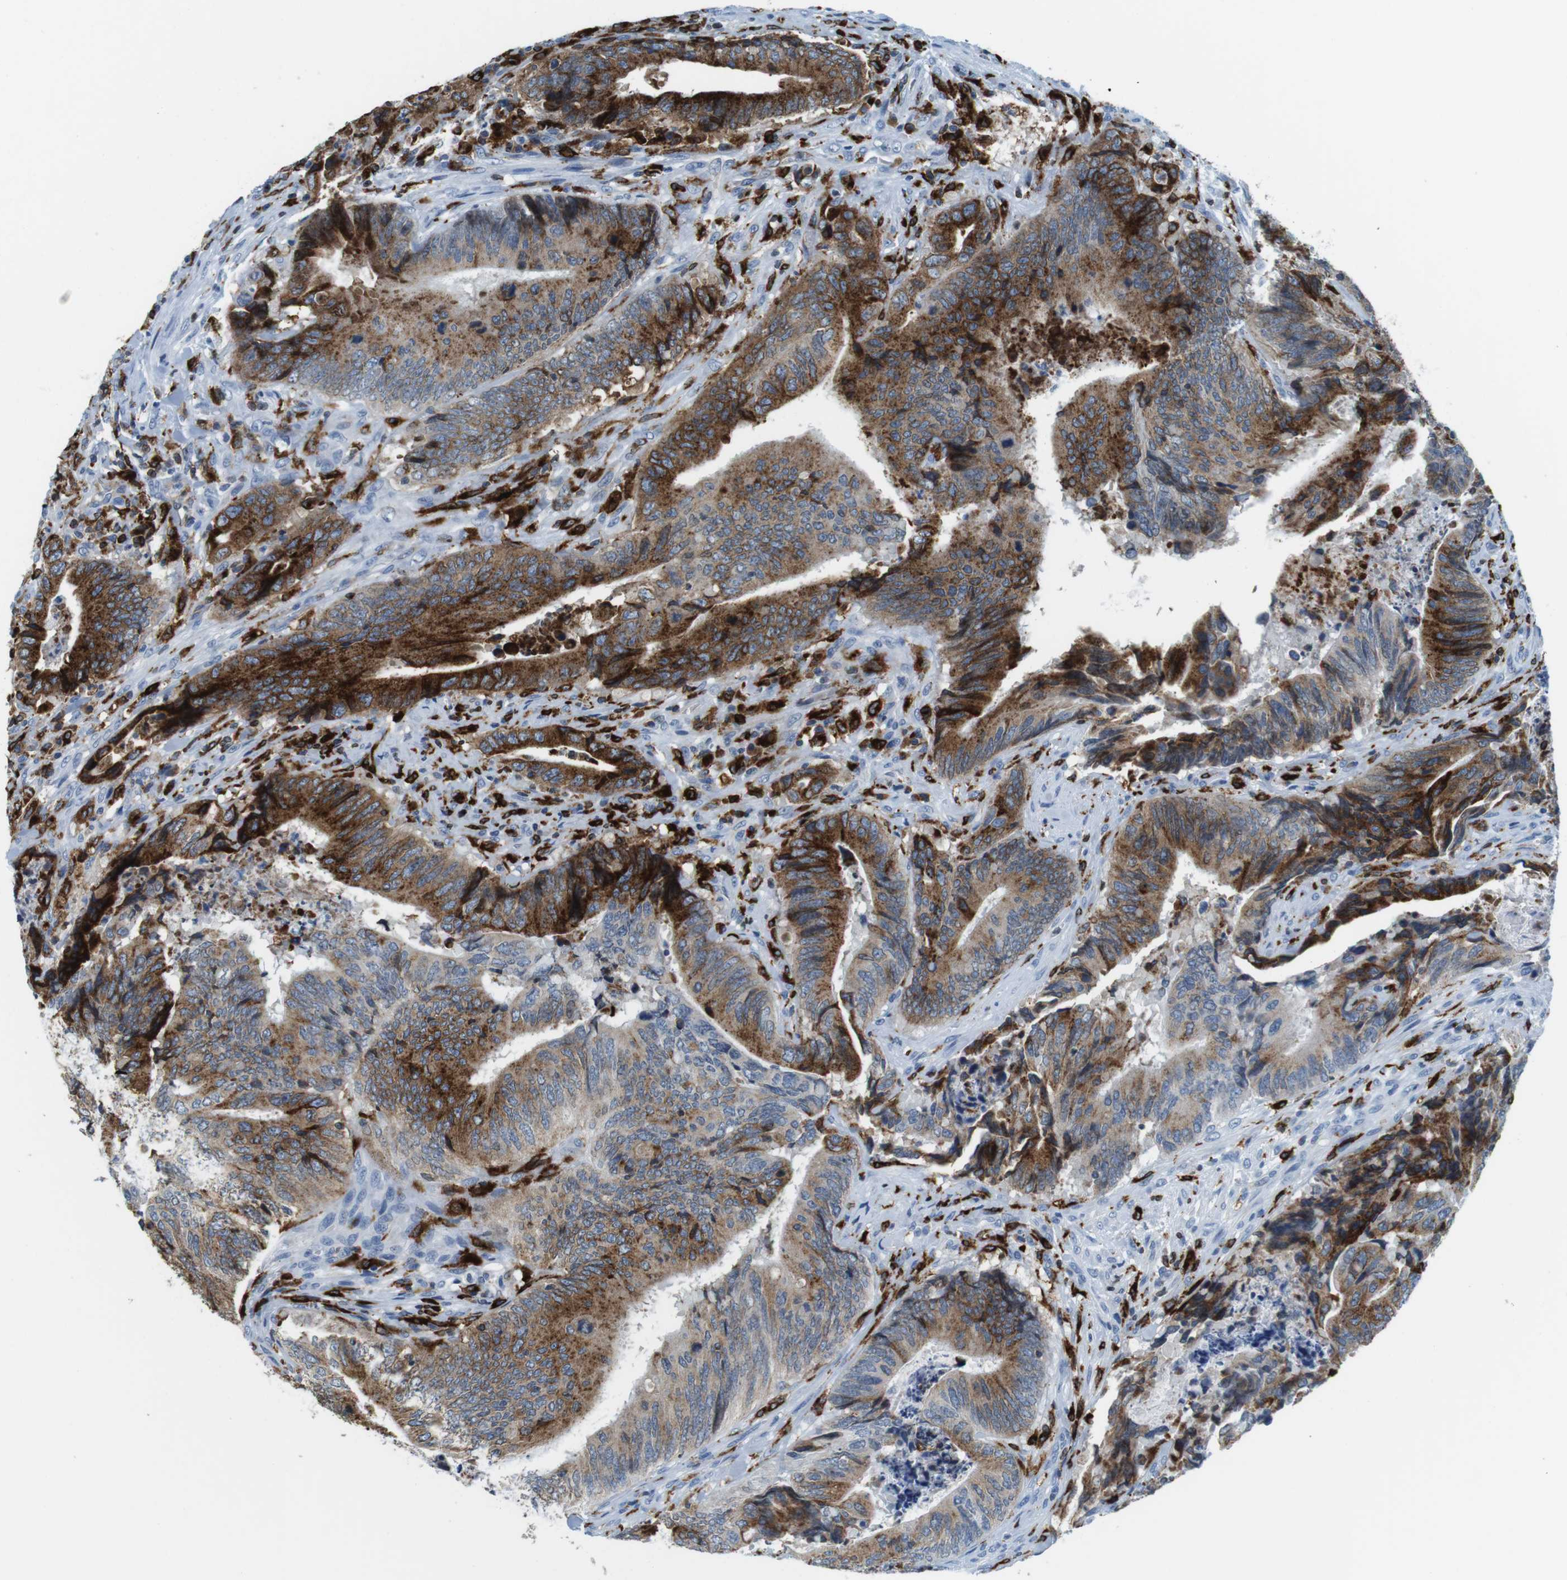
{"staining": {"intensity": "moderate", "quantity": ">75%", "location": "cytoplasmic/membranous"}, "tissue": "colorectal cancer", "cell_type": "Tumor cells", "image_type": "cancer", "snomed": [{"axis": "morphology", "description": "Normal tissue, NOS"}, {"axis": "morphology", "description": "Adenocarcinoma, NOS"}, {"axis": "topography", "description": "Colon"}], "caption": "IHC (DAB (3,3'-diaminobenzidine)) staining of colorectal cancer (adenocarcinoma) shows moderate cytoplasmic/membranous protein staining in approximately >75% of tumor cells. Immunohistochemistry stains the protein in brown and the nuclei are stained blue.", "gene": "CIITA", "patient": {"sex": "male", "age": 56}}